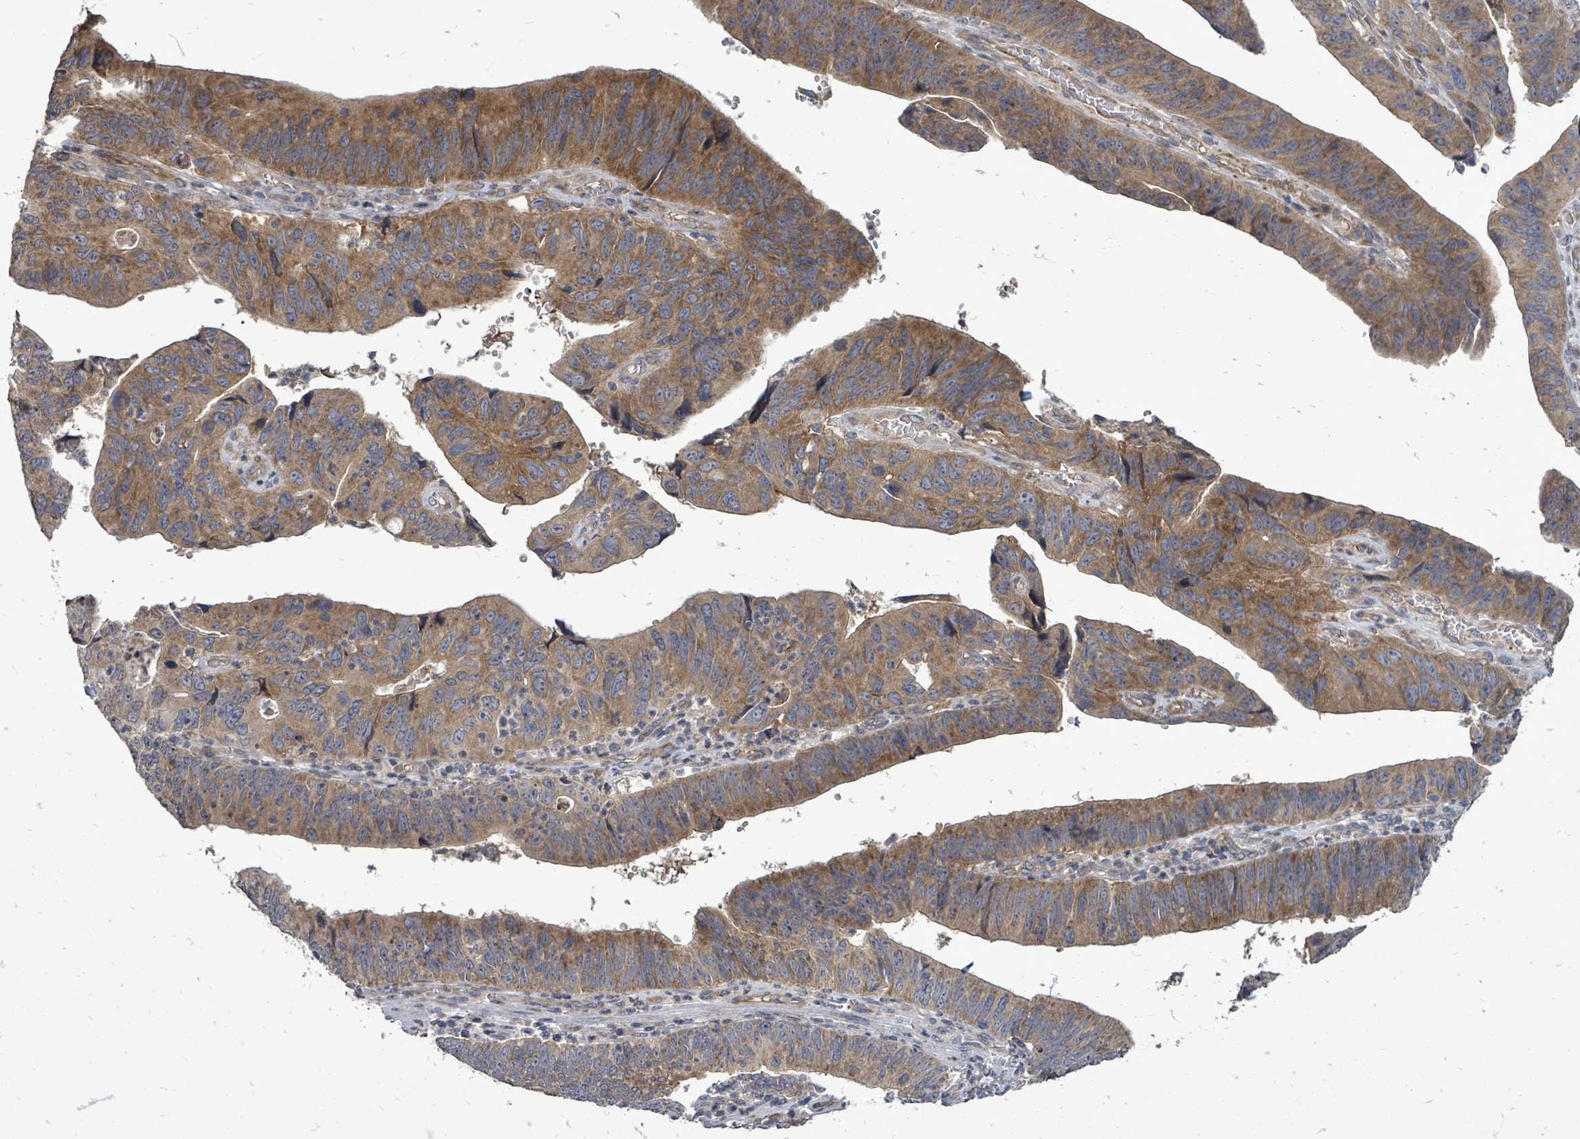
{"staining": {"intensity": "moderate", "quantity": ">75%", "location": "cytoplasmic/membranous"}, "tissue": "stomach cancer", "cell_type": "Tumor cells", "image_type": "cancer", "snomed": [{"axis": "morphology", "description": "Adenocarcinoma, NOS"}, {"axis": "topography", "description": "Stomach"}], "caption": "Adenocarcinoma (stomach) stained with IHC shows moderate cytoplasmic/membranous staining in approximately >75% of tumor cells.", "gene": "RALGAPB", "patient": {"sex": "male", "age": 59}}